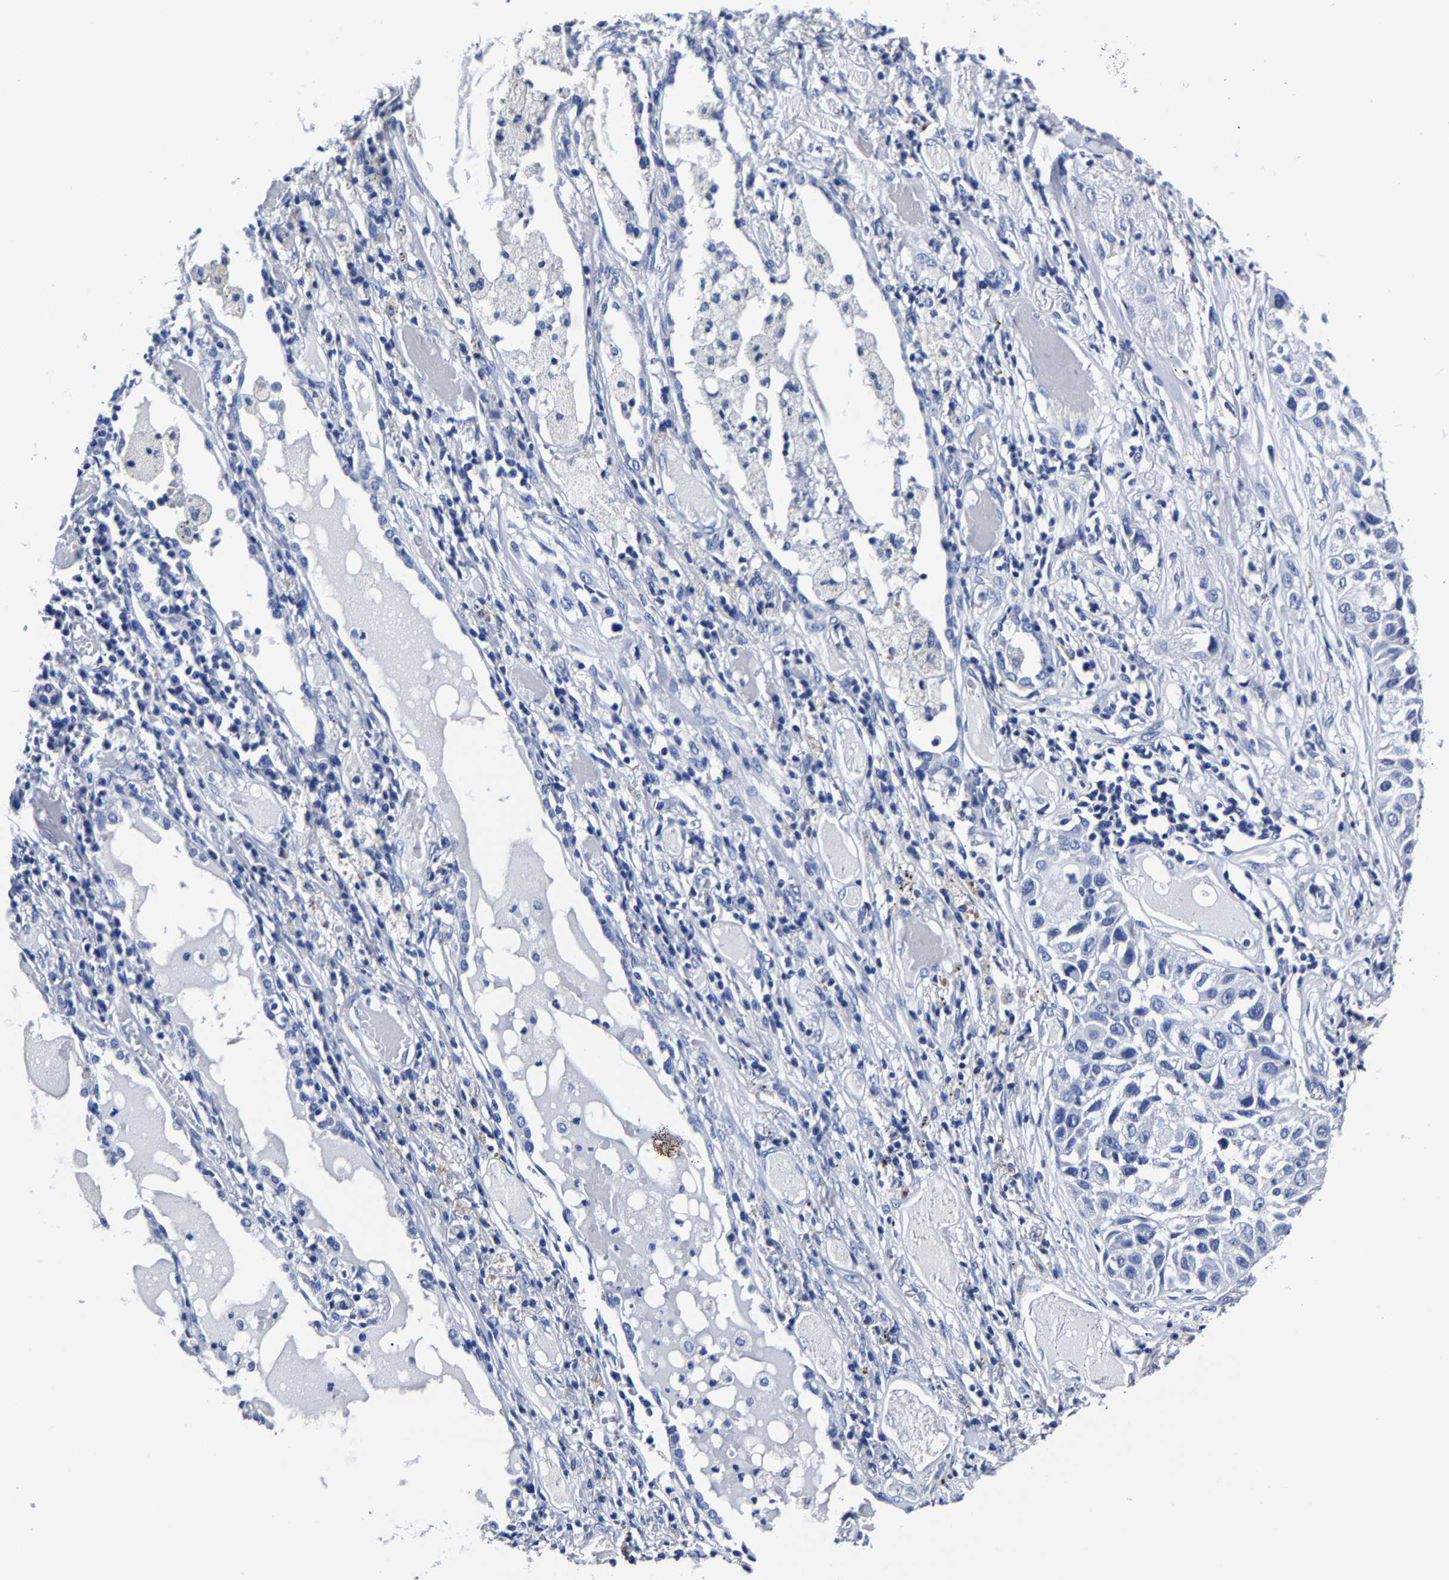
{"staining": {"intensity": "negative", "quantity": "none", "location": "none"}, "tissue": "lung cancer", "cell_type": "Tumor cells", "image_type": "cancer", "snomed": [{"axis": "morphology", "description": "Squamous cell carcinoma, NOS"}, {"axis": "topography", "description": "Lung"}], "caption": "Lung cancer (squamous cell carcinoma) was stained to show a protein in brown. There is no significant positivity in tumor cells.", "gene": "CPA2", "patient": {"sex": "male", "age": 71}}